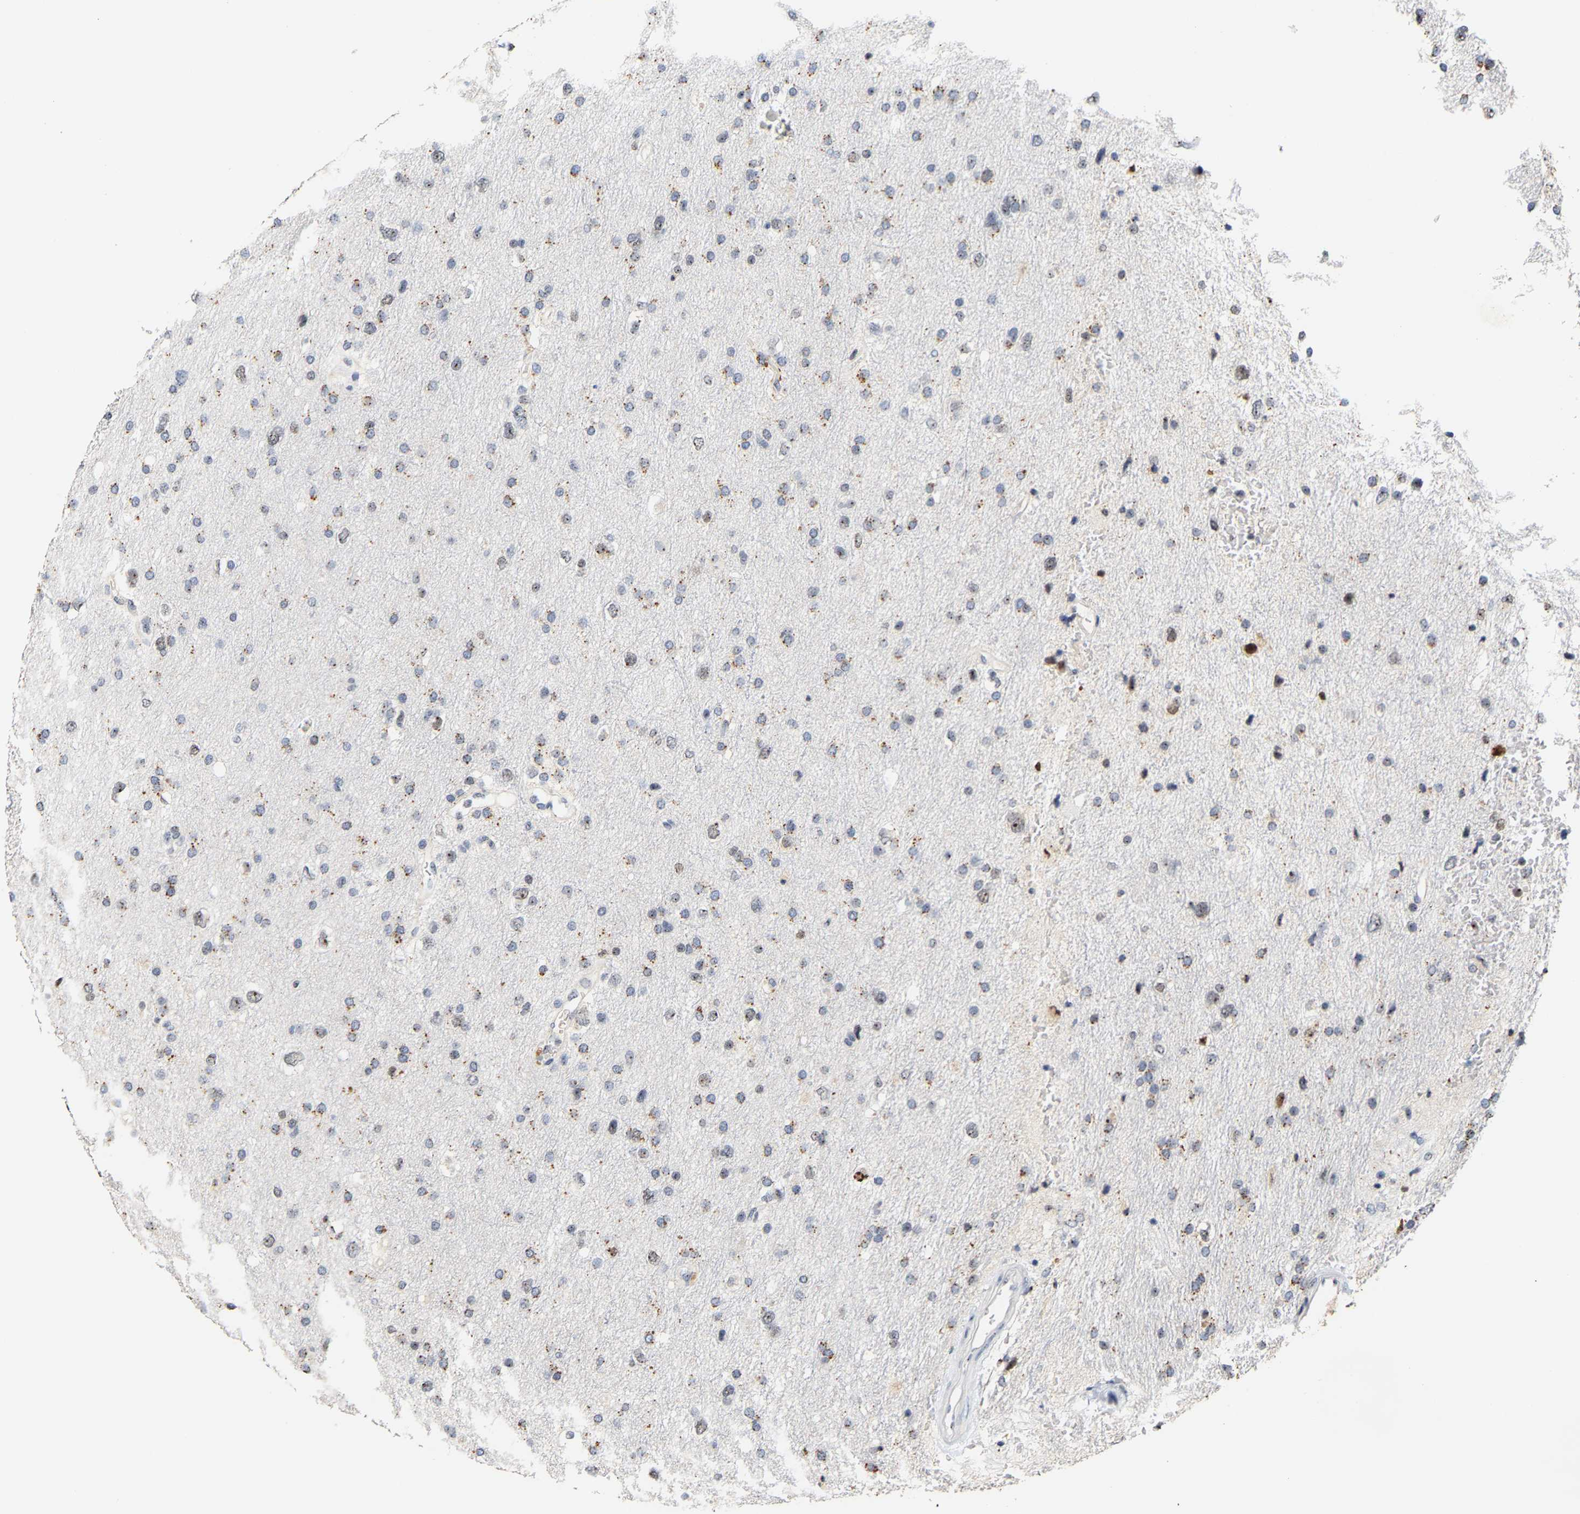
{"staining": {"intensity": "weak", "quantity": "<25%", "location": "nuclear"}, "tissue": "glioma", "cell_type": "Tumor cells", "image_type": "cancer", "snomed": [{"axis": "morphology", "description": "Glioma, malignant, Low grade"}, {"axis": "topography", "description": "Brain"}], "caption": "IHC histopathology image of neoplastic tissue: glioma stained with DAB shows no significant protein staining in tumor cells.", "gene": "NOP58", "patient": {"sex": "female", "age": 37}}